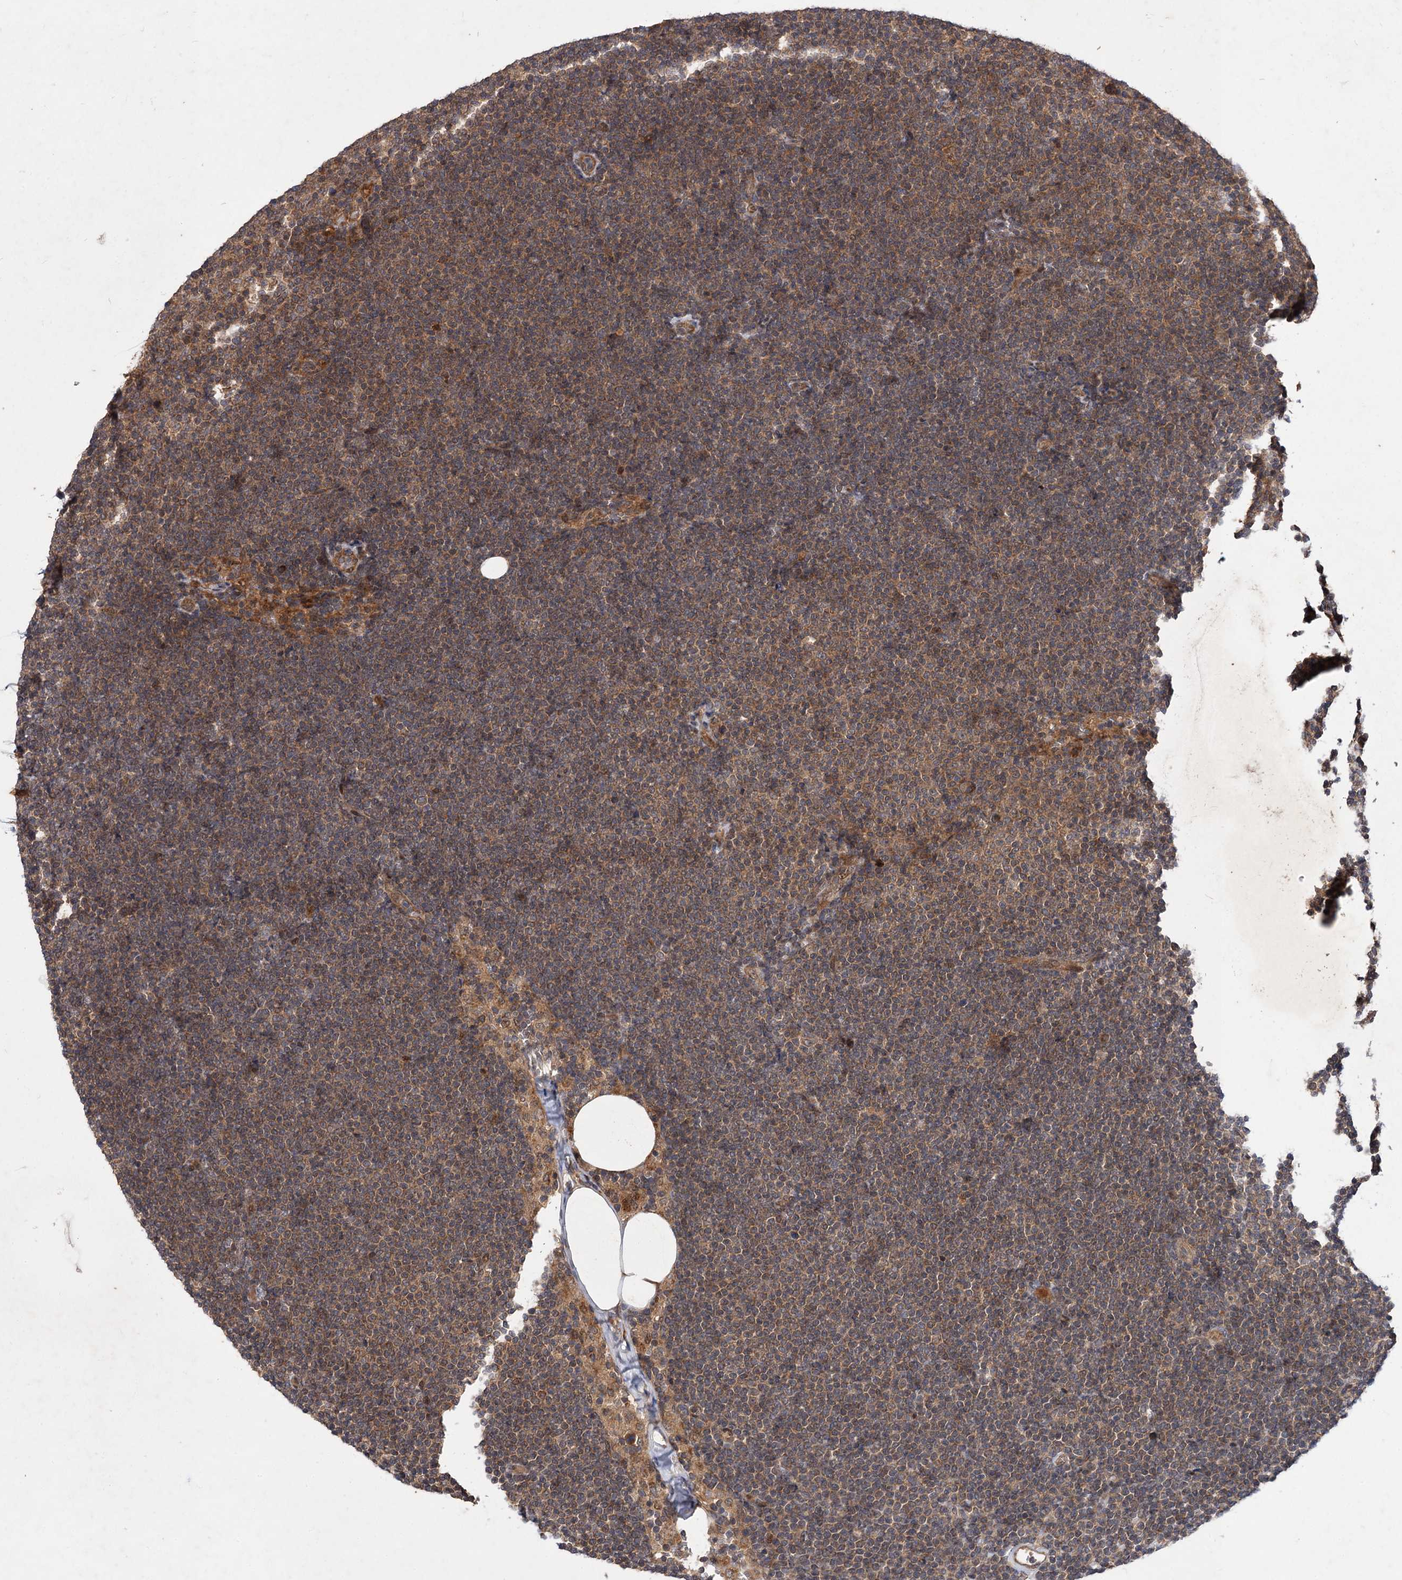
{"staining": {"intensity": "moderate", "quantity": ">75%", "location": "cytoplasmic/membranous"}, "tissue": "lymphoma", "cell_type": "Tumor cells", "image_type": "cancer", "snomed": [{"axis": "morphology", "description": "Malignant lymphoma, non-Hodgkin's type, Low grade"}, {"axis": "topography", "description": "Lymph node"}], "caption": "This micrograph reveals IHC staining of malignant lymphoma, non-Hodgkin's type (low-grade), with medium moderate cytoplasmic/membranous positivity in approximately >75% of tumor cells.", "gene": "FBXW8", "patient": {"sex": "female", "age": 53}}